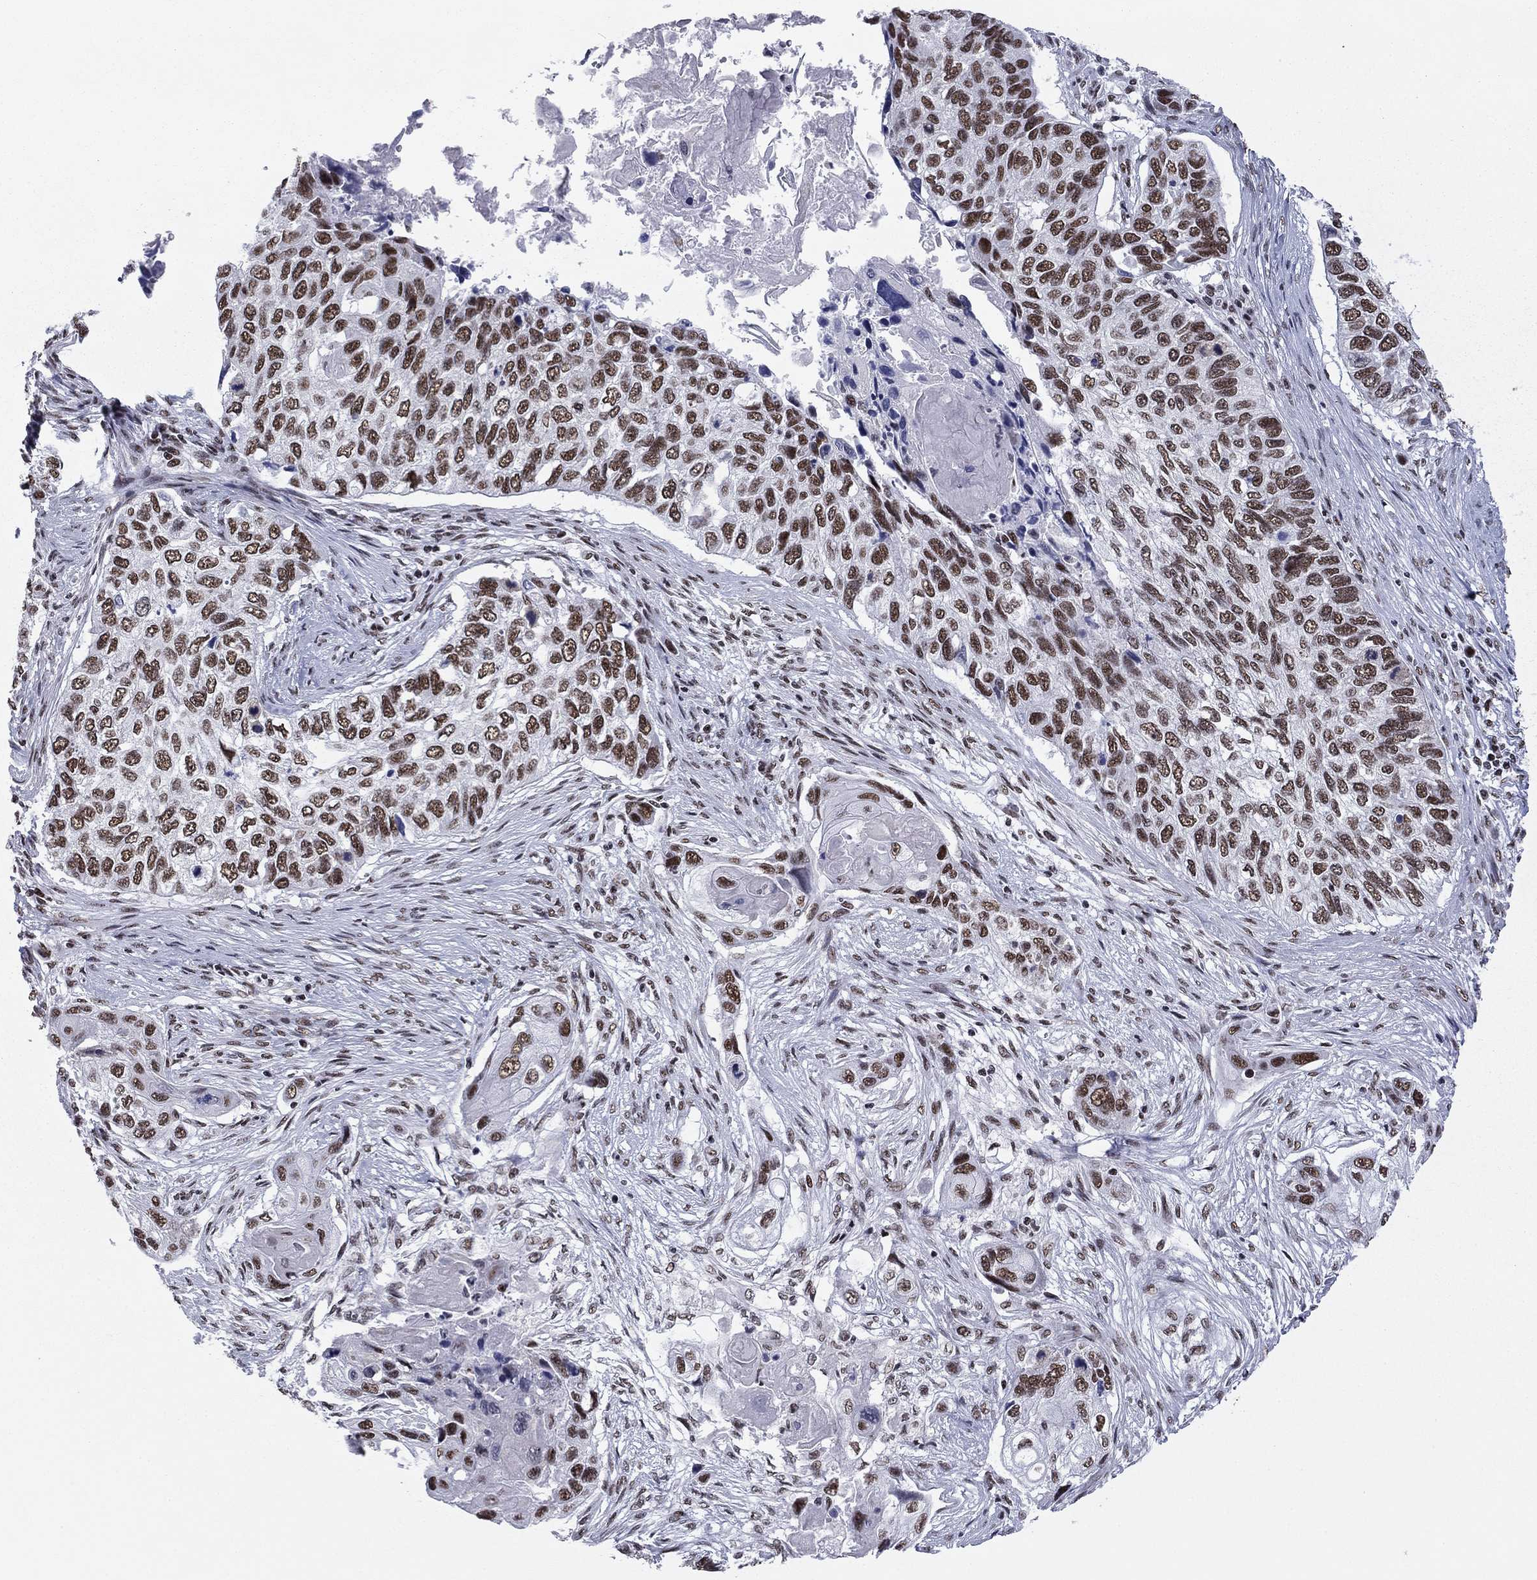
{"staining": {"intensity": "strong", "quantity": ">75%", "location": "nuclear"}, "tissue": "lung cancer", "cell_type": "Tumor cells", "image_type": "cancer", "snomed": [{"axis": "morphology", "description": "Normal tissue, NOS"}, {"axis": "morphology", "description": "Squamous cell carcinoma, NOS"}, {"axis": "topography", "description": "Bronchus"}, {"axis": "topography", "description": "Lung"}], "caption": "Immunohistochemical staining of human lung cancer demonstrates strong nuclear protein positivity in approximately >75% of tumor cells.", "gene": "ETV5", "patient": {"sex": "male", "age": 69}}